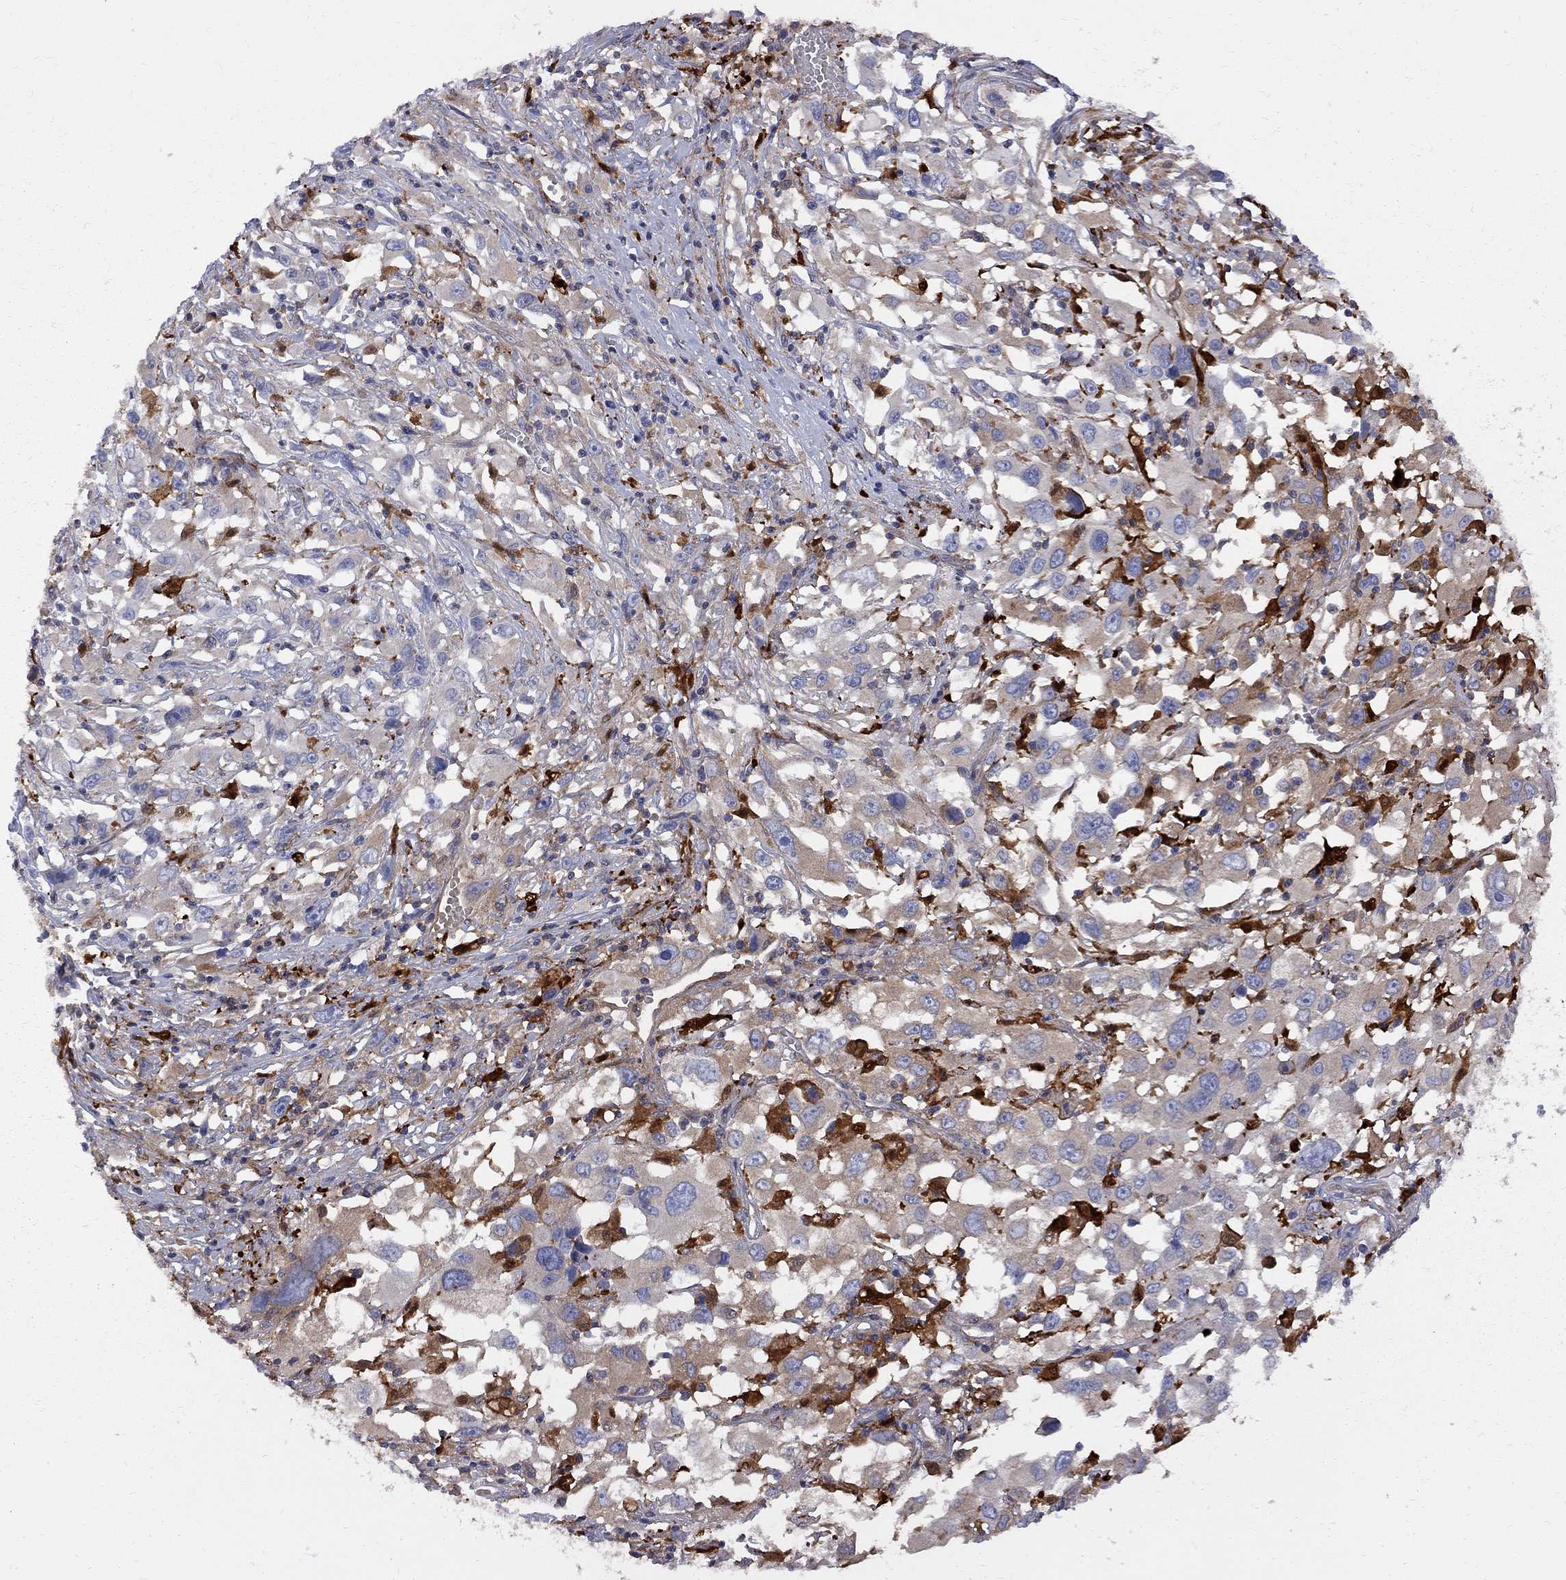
{"staining": {"intensity": "strong", "quantity": "<25%", "location": "cytoplasmic/membranous"}, "tissue": "melanoma", "cell_type": "Tumor cells", "image_type": "cancer", "snomed": [{"axis": "morphology", "description": "Malignant melanoma, Metastatic site"}, {"axis": "topography", "description": "Soft tissue"}], "caption": "About <25% of tumor cells in malignant melanoma (metastatic site) reveal strong cytoplasmic/membranous protein positivity as visualized by brown immunohistochemical staining.", "gene": "MTHFR", "patient": {"sex": "male", "age": 50}}